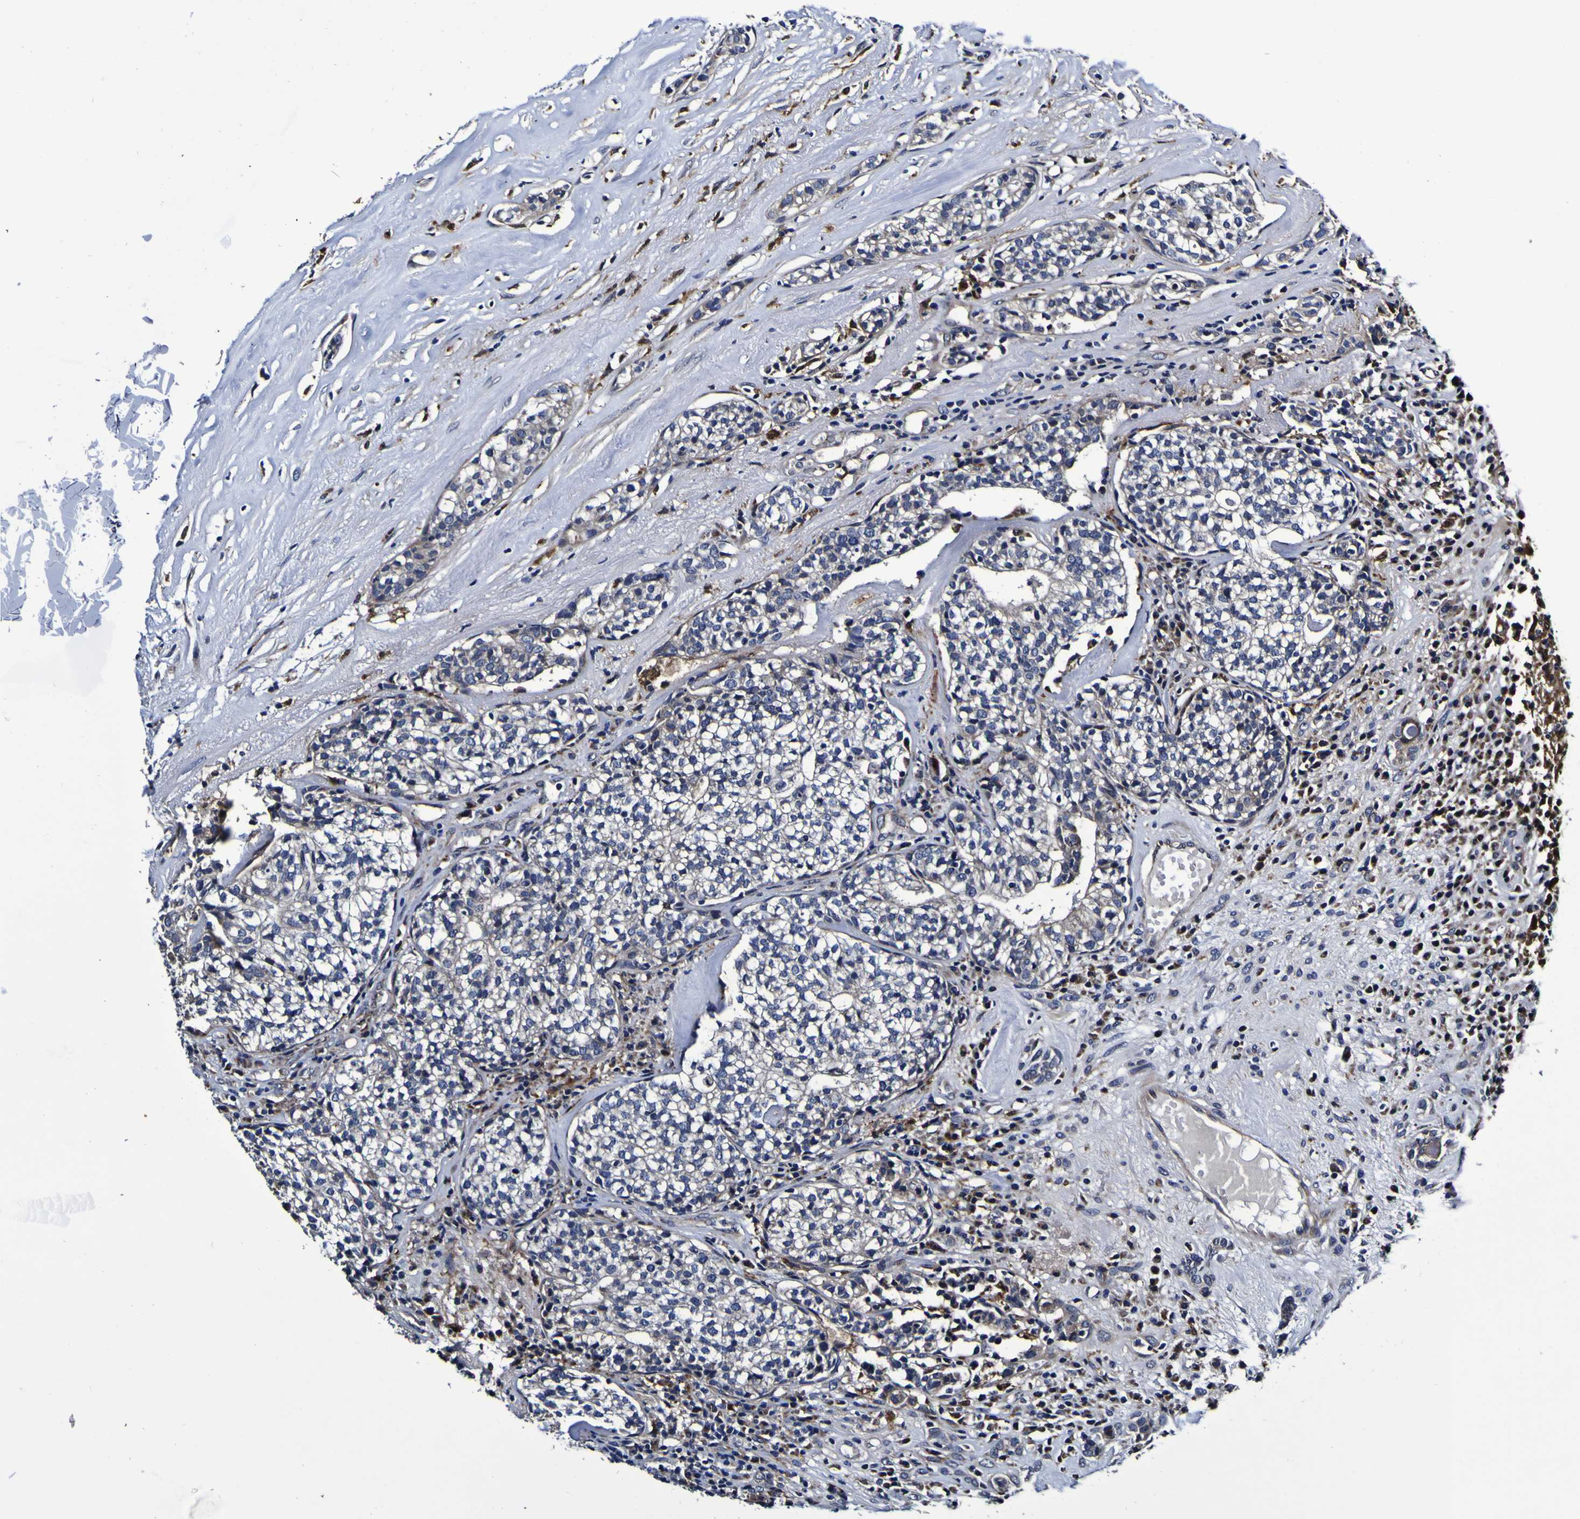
{"staining": {"intensity": "negative", "quantity": "none", "location": "none"}, "tissue": "head and neck cancer", "cell_type": "Tumor cells", "image_type": "cancer", "snomed": [{"axis": "morphology", "description": "Adenocarcinoma, NOS"}, {"axis": "topography", "description": "Salivary gland"}, {"axis": "topography", "description": "Head-Neck"}], "caption": "Tumor cells show no significant protein expression in adenocarcinoma (head and neck).", "gene": "GPX1", "patient": {"sex": "female", "age": 65}}